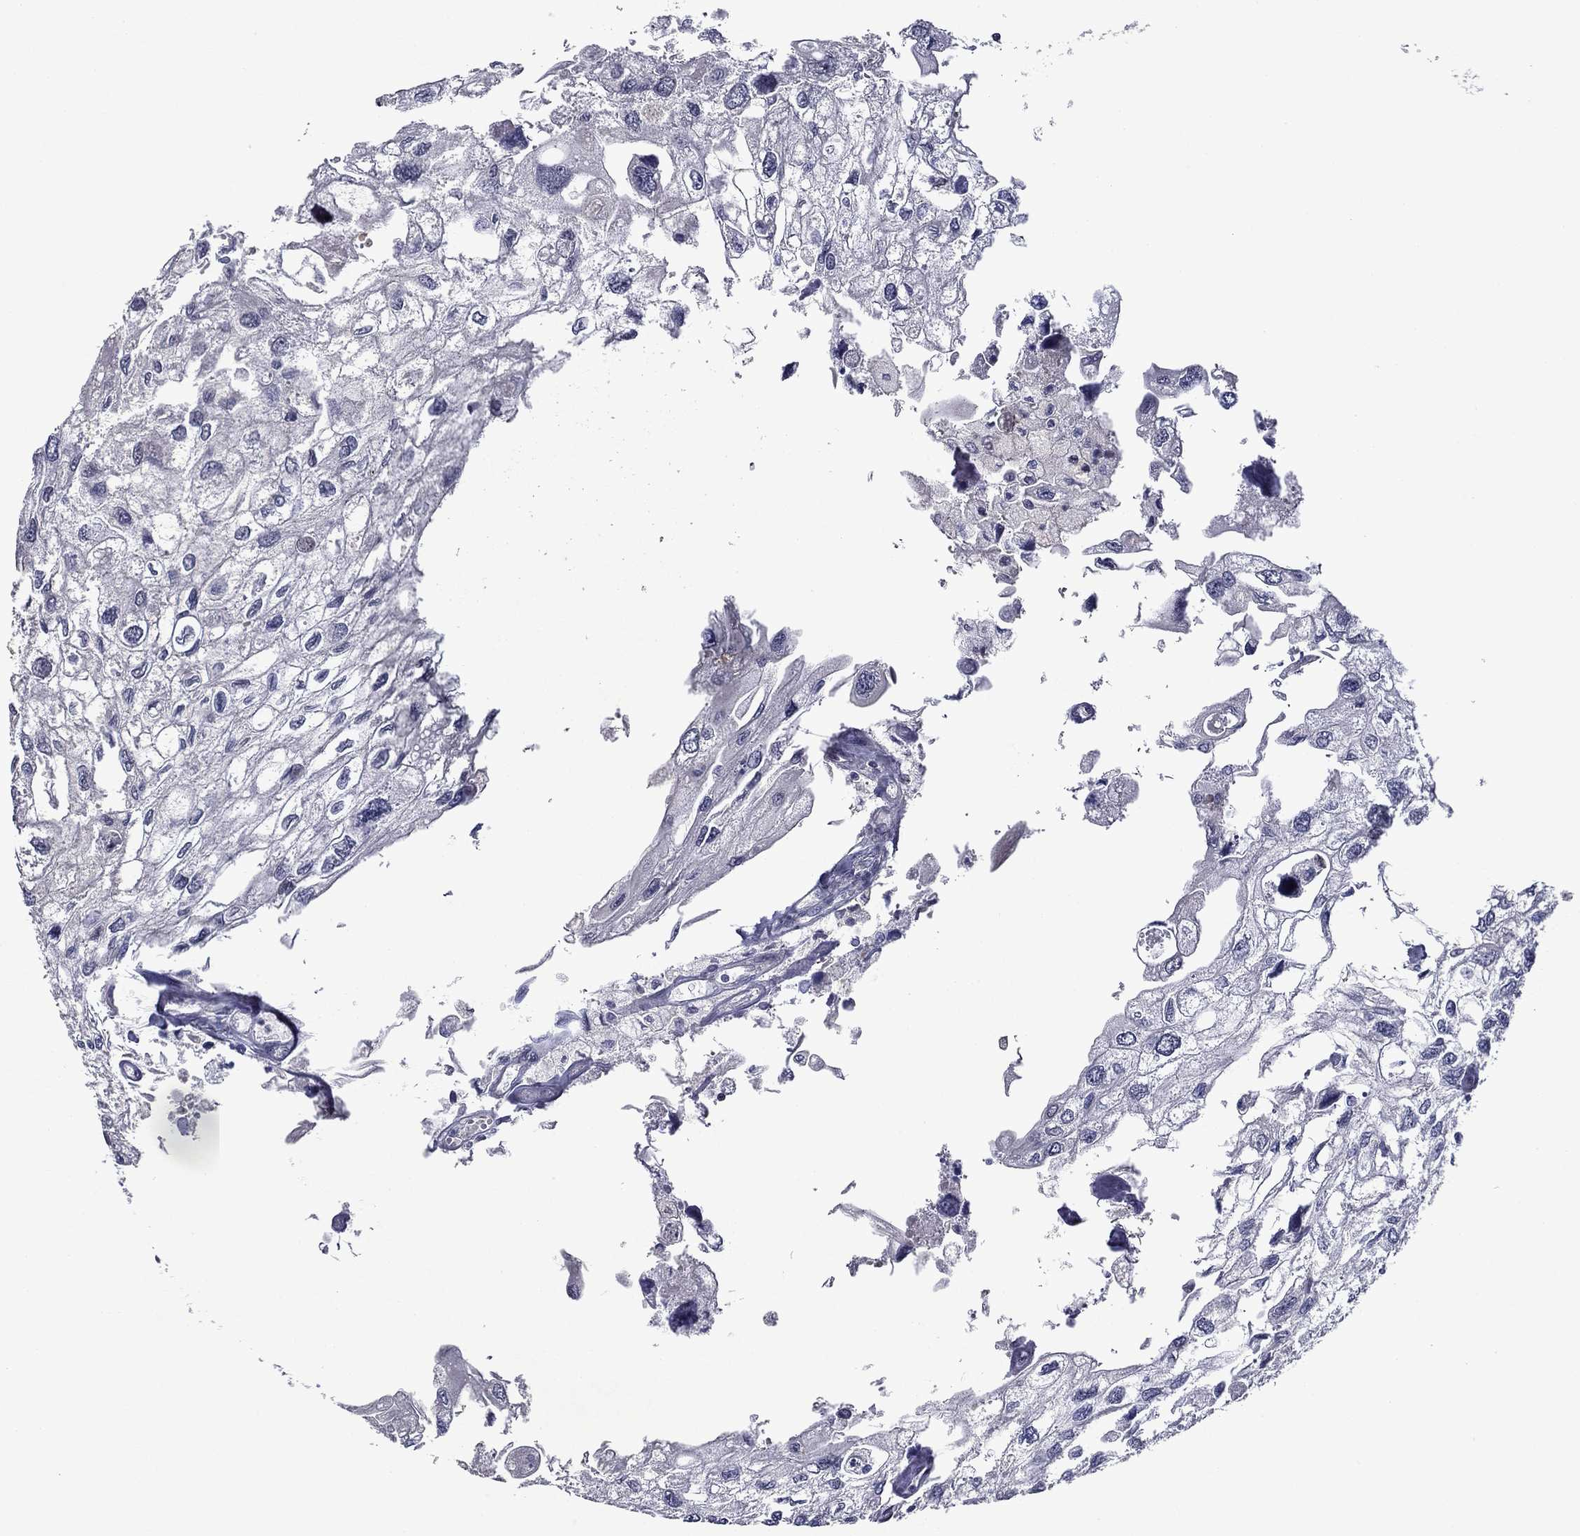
{"staining": {"intensity": "negative", "quantity": "none", "location": "none"}, "tissue": "urothelial cancer", "cell_type": "Tumor cells", "image_type": "cancer", "snomed": [{"axis": "morphology", "description": "Urothelial carcinoma, High grade"}, {"axis": "topography", "description": "Urinary bladder"}], "caption": "This is an IHC micrograph of urothelial cancer. There is no positivity in tumor cells.", "gene": "B3GAT1", "patient": {"sex": "male", "age": 59}}